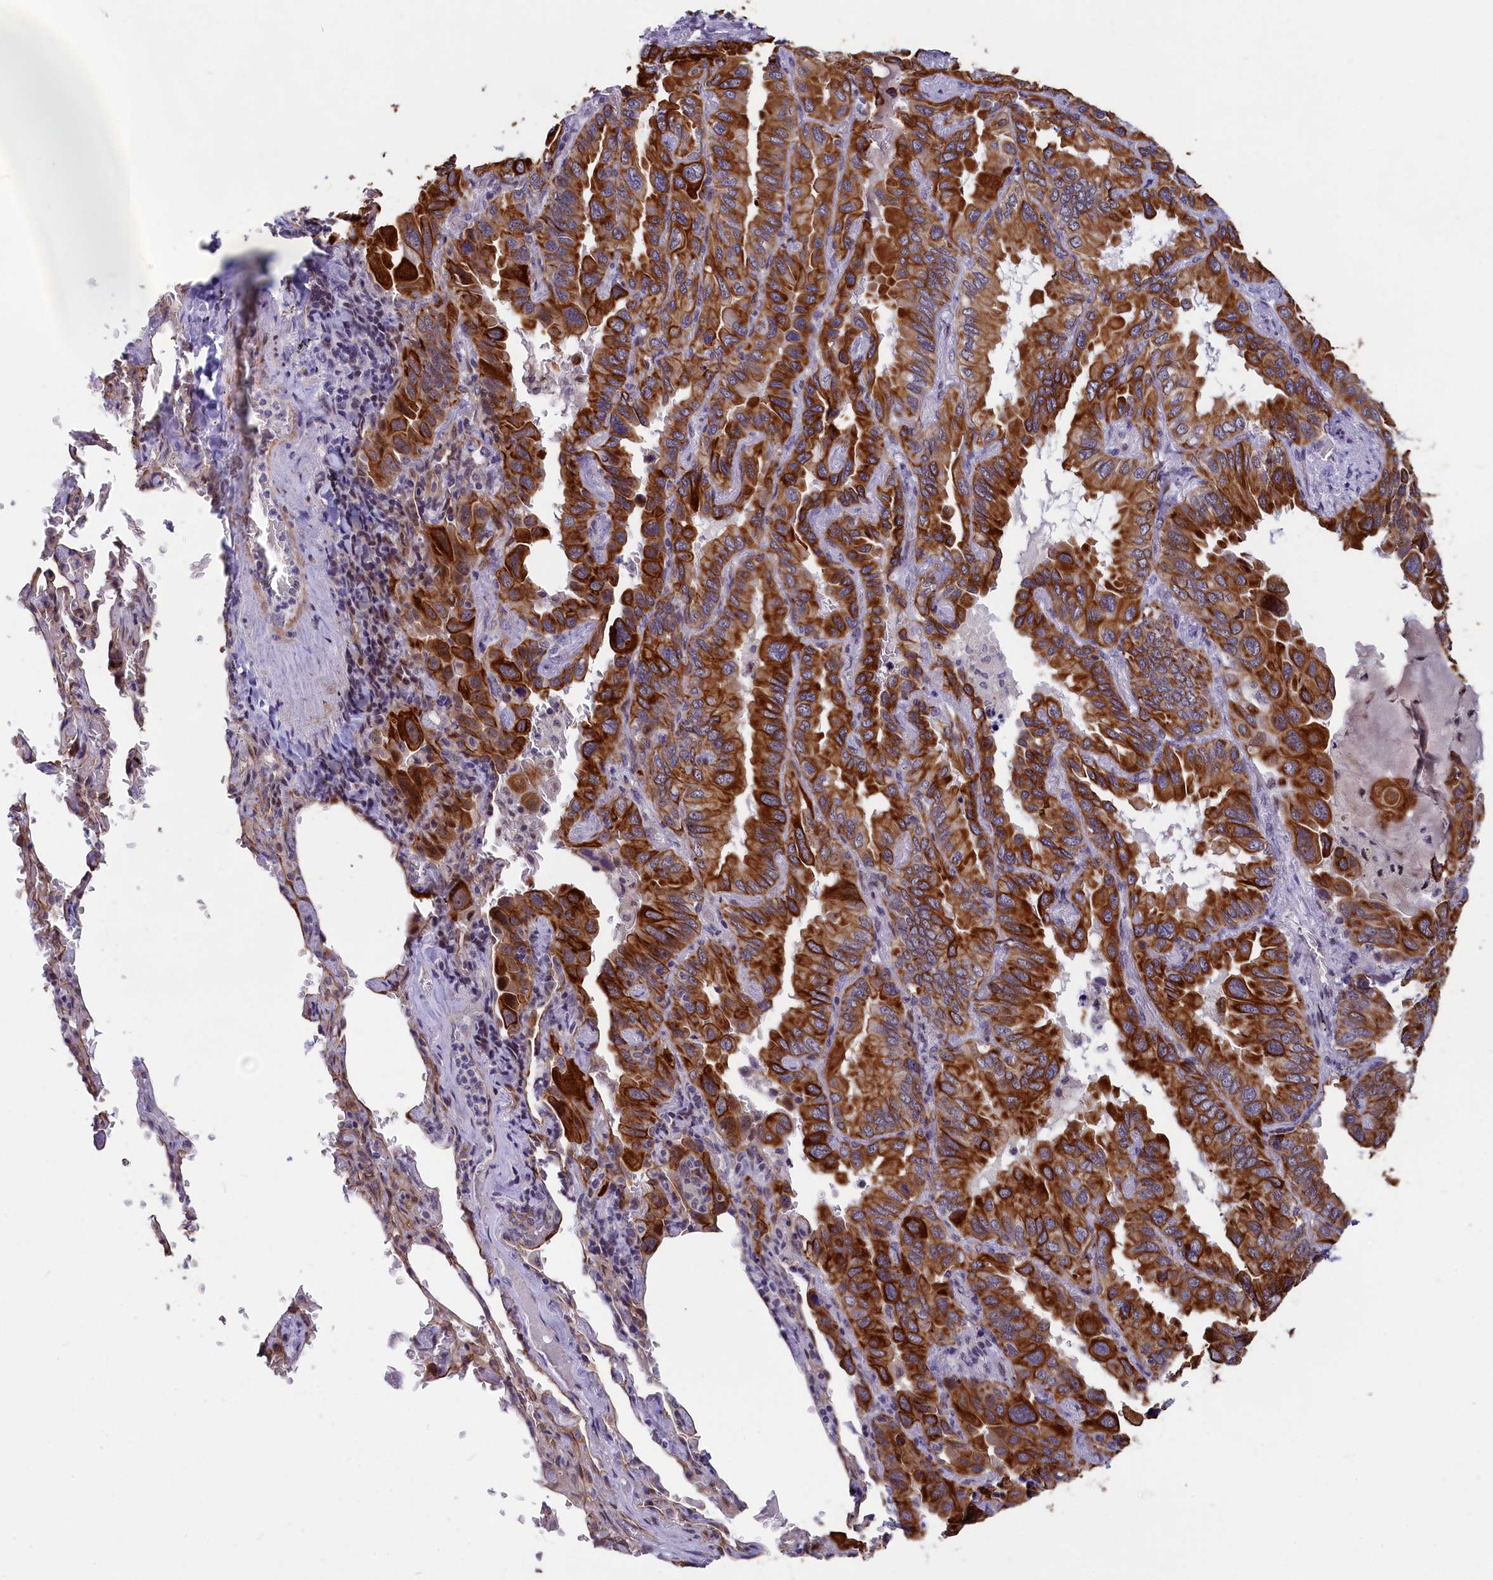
{"staining": {"intensity": "strong", "quantity": ">75%", "location": "cytoplasmic/membranous"}, "tissue": "lung cancer", "cell_type": "Tumor cells", "image_type": "cancer", "snomed": [{"axis": "morphology", "description": "Adenocarcinoma, NOS"}, {"axis": "topography", "description": "Lung"}], "caption": "Human lung cancer (adenocarcinoma) stained with a protein marker displays strong staining in tumor cells.", "gene": "ANKRD34B", "patient": {"sex": "male", "age": 64}}